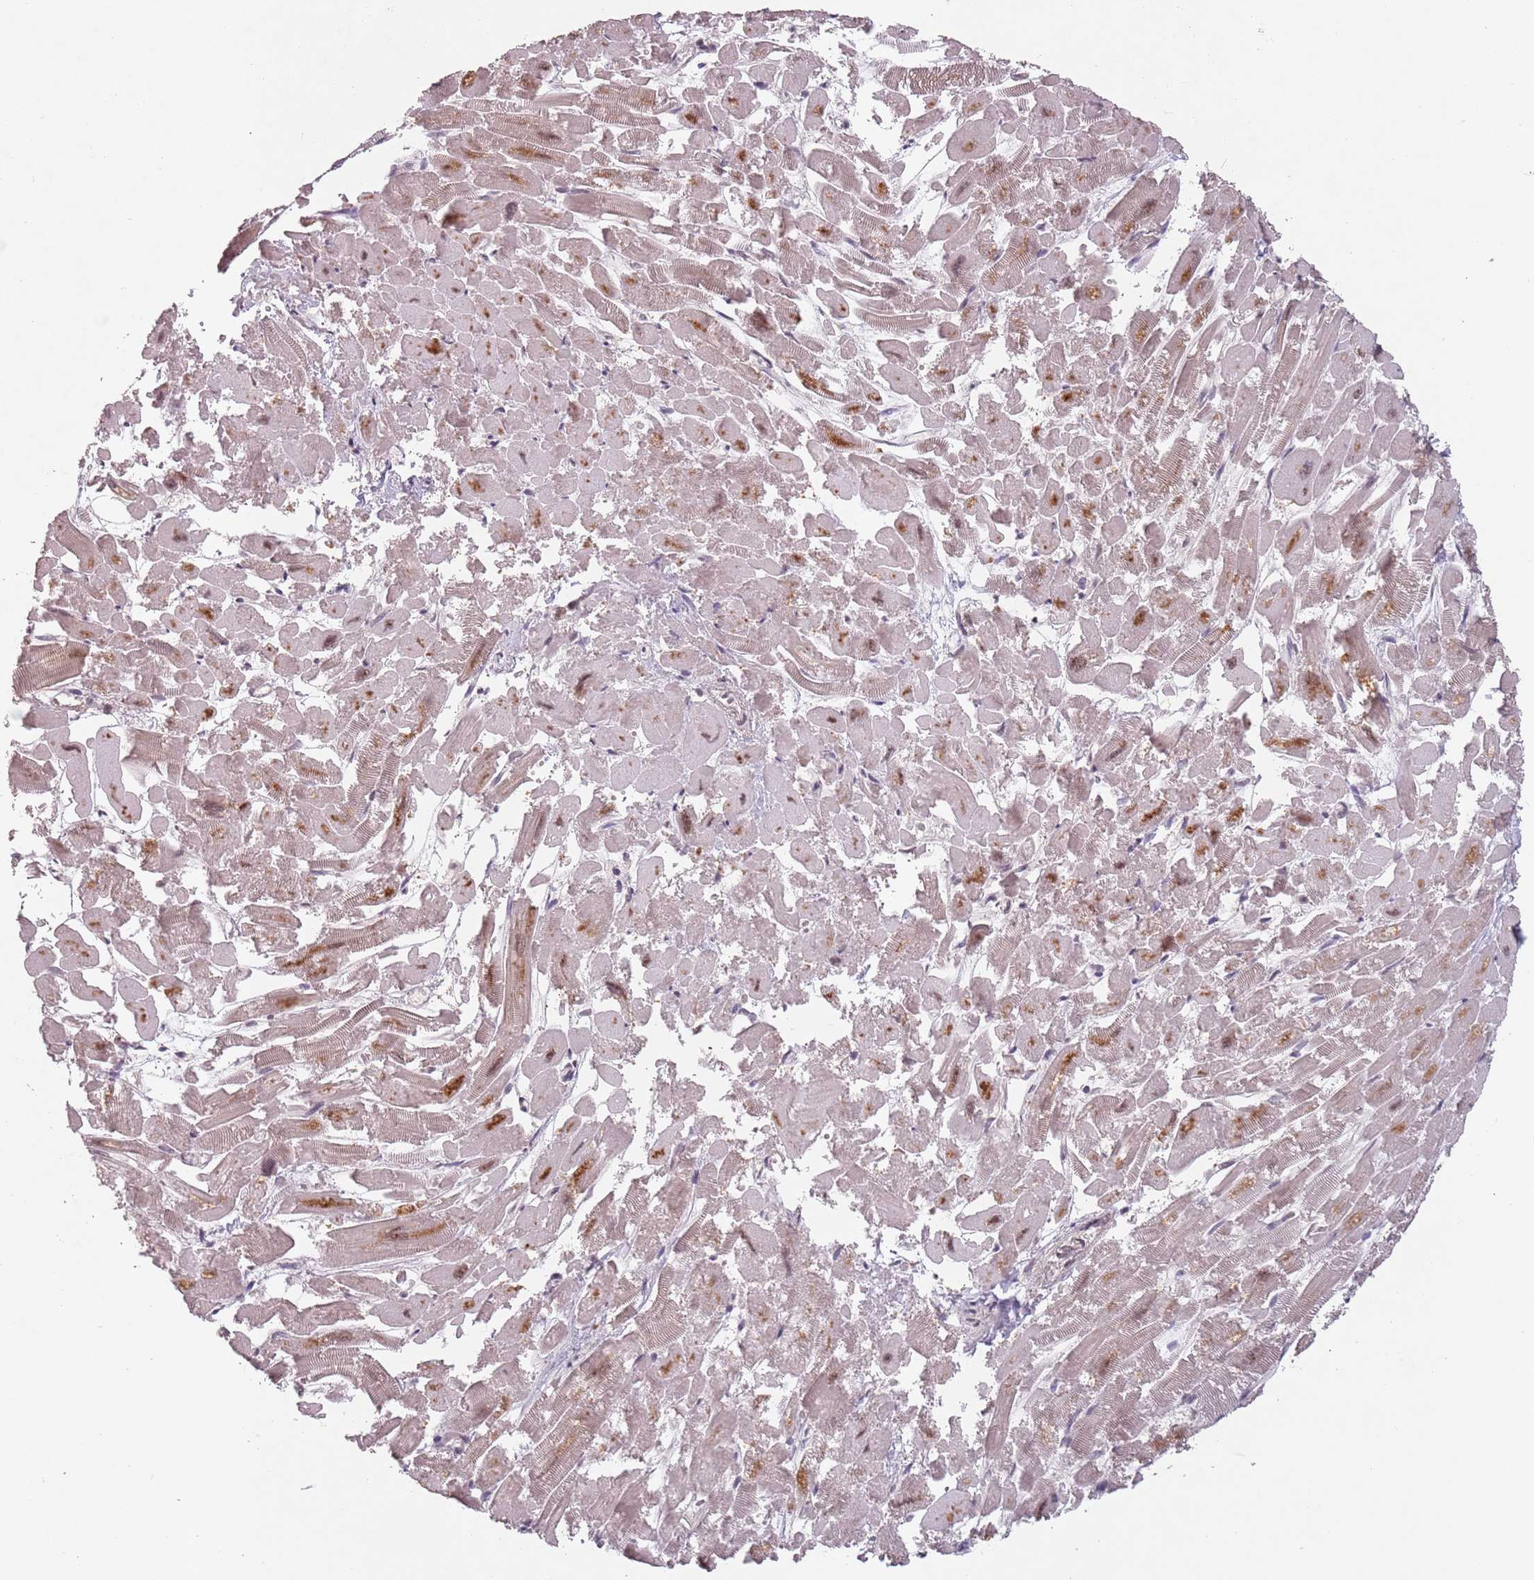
{"staining": {"intensity": "moderate", "quantity": "25%-75%", "location": "nuclear"}, "tissue": "heart muscle", "cell_type": "Cardiomyocytes", "image_type": "normal", "snomed": [{"axis": "morphology", "description": "Normal tissue, NOS"}, {"axis": "topography", "description": "Heart"}], "caption": "Protein positivity by immunohistochemistry reveals moderate nuclear positivity in about 25%-75% of cardiomyocytes in normal heart muscle. The staining was performed using DAB (3,3'-diaminobenzidine) to visualize the protein expression in brown, while the nuclei were stained in blue with hematoxylin (Magnification: 20x).", "gene": "NCBP1", "patient": {"sex": "male", "age": 54}}